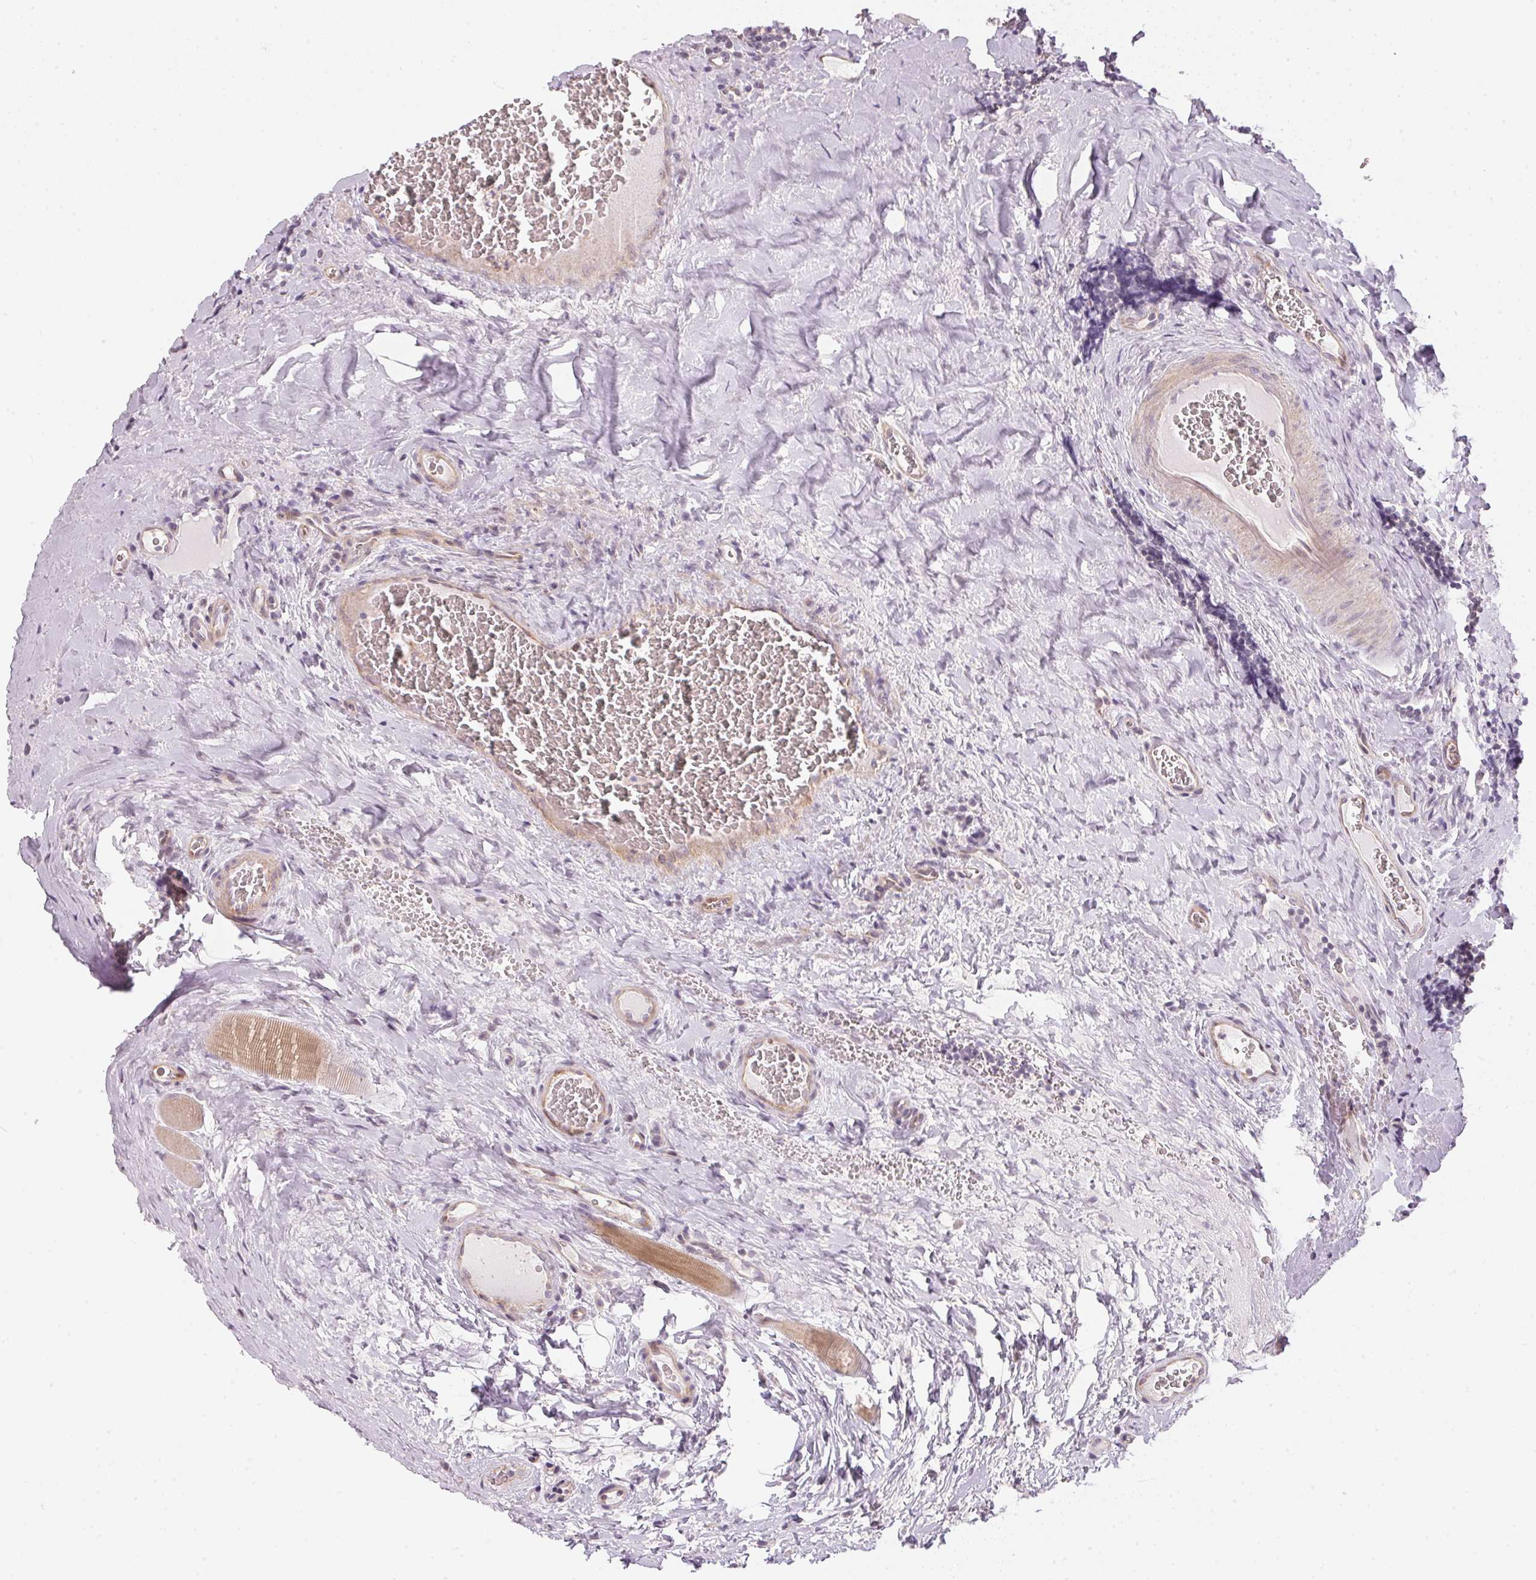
{"staining": {"intensity": "negative", "quantity": "none", "location": "none"}, "tissue": "tonsil", "cell_type": "Germinal center cells", "image_type": "normal", "snomed": [{"axis": "morphology", "description": "Normal tissue, NOS"}, {"axis": "morphology", "description": "Inflammation, NOS"}, {"axis": "topography", "description": "Tonsil"}], "caption": "Tonsil was stained to show a protein in brown. There is no significant expression in germinal center cells. Brightfield microscopy of immunohistochemistry (IHC) stained with DAB (brown) and hematoxylin (blue), captured at high magnification.", "gene": "GDAP1L1", "patient": {"sex": "female", "age": 31}}